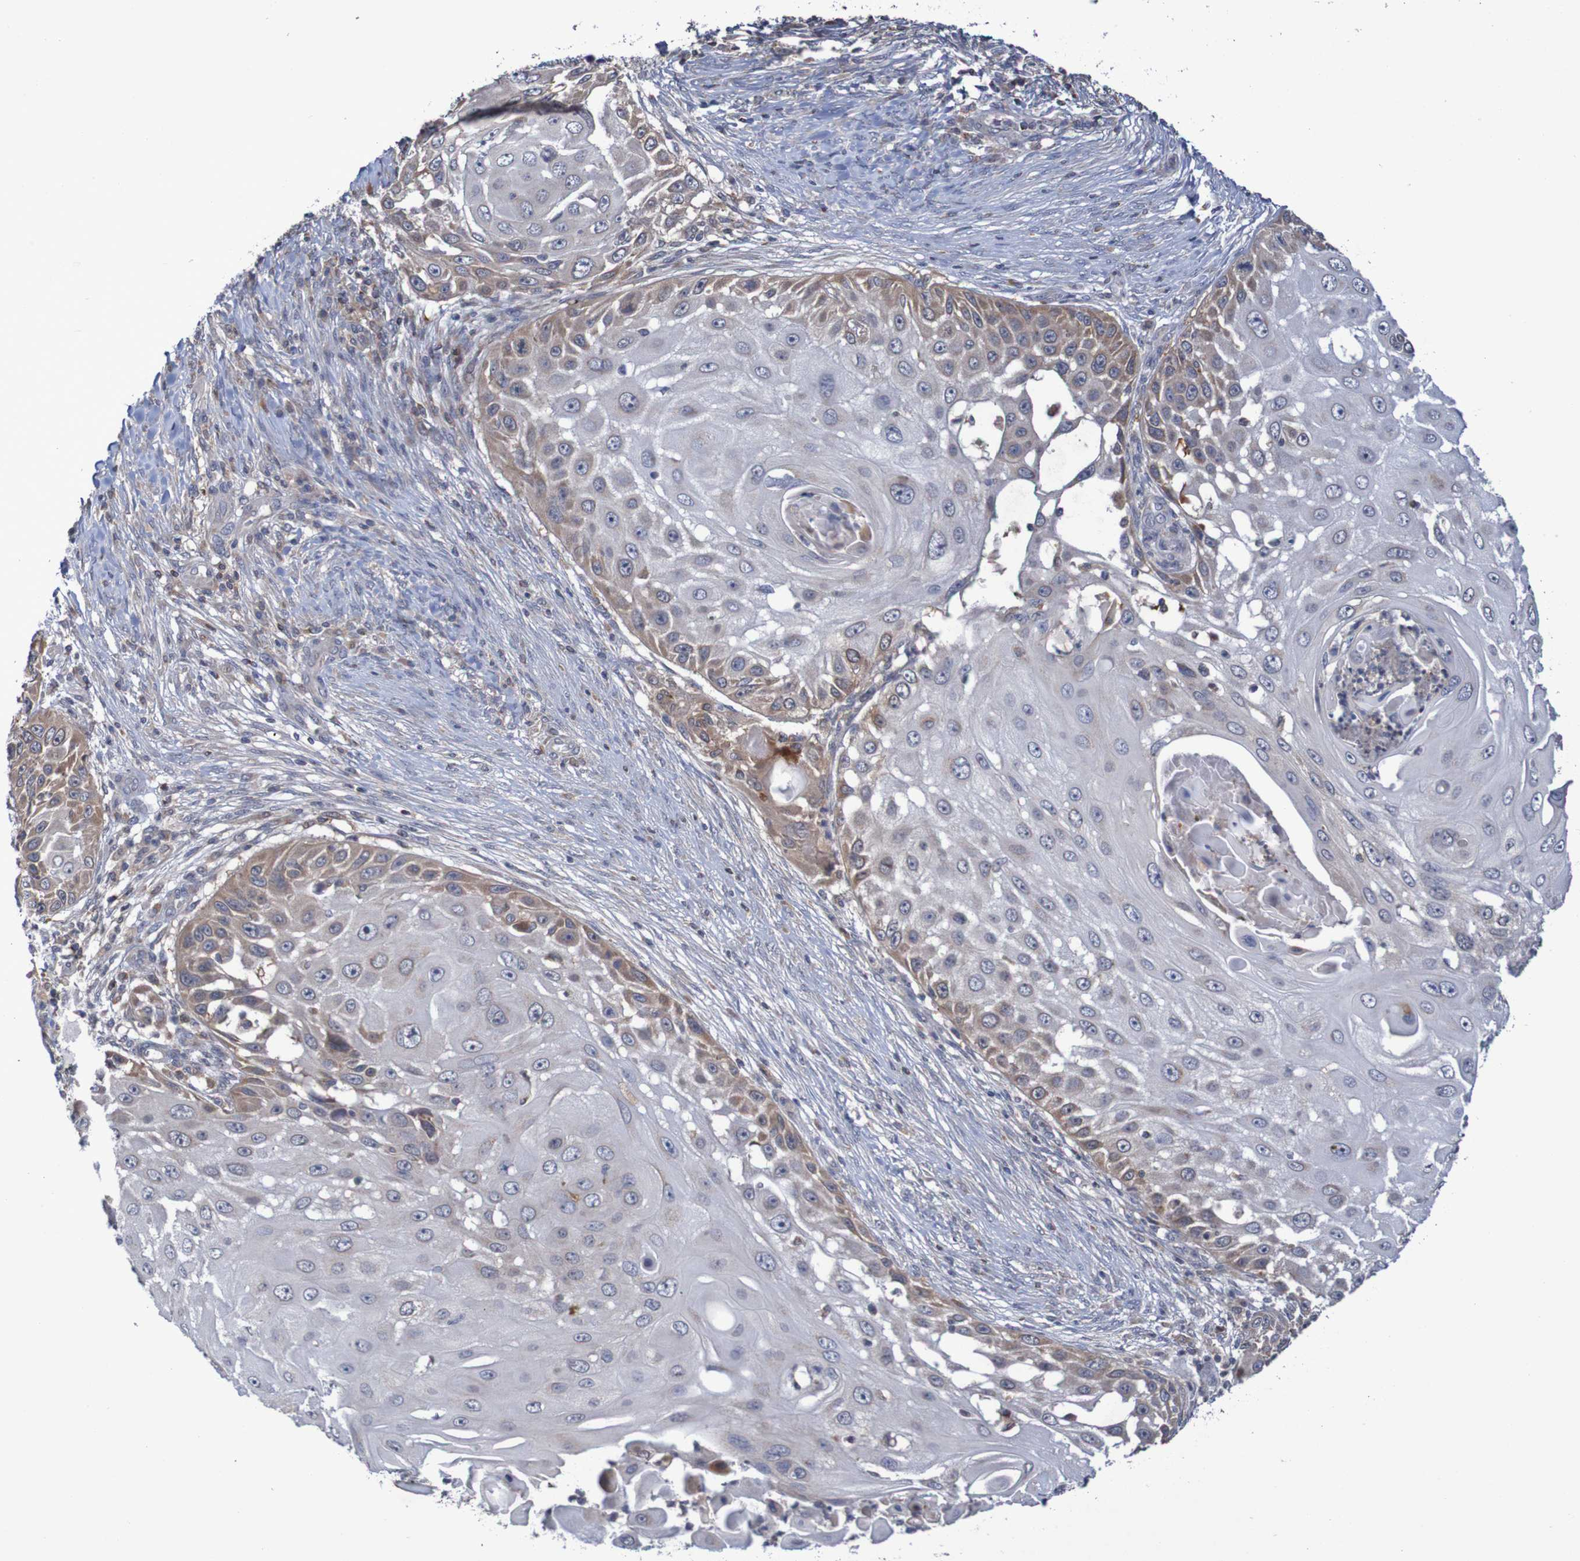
{"staining": {"intensity": "moderate", "quantity": "<25%", "location": "cytoplasmic/membranous"}, "tissue": "skin cancer", "cell_type": "Tumor cells", "image_type": "cancer", "snomed": [{"axis": "morphology", "description": "Squamous cell carcinoma, NOS"}, {"axis": "topography", "description": "Skin"}], "caption": "A high-resolution photomicrograph shows immunohistochemistry (IHC) staining of squamous cell carcinoma (skin), which shows moderate cytoplasmic/membranous positivity in approximately <25% of tumor cells.", "gene": "C3orf18", "patient": {"sex": "female", "age": 44}}